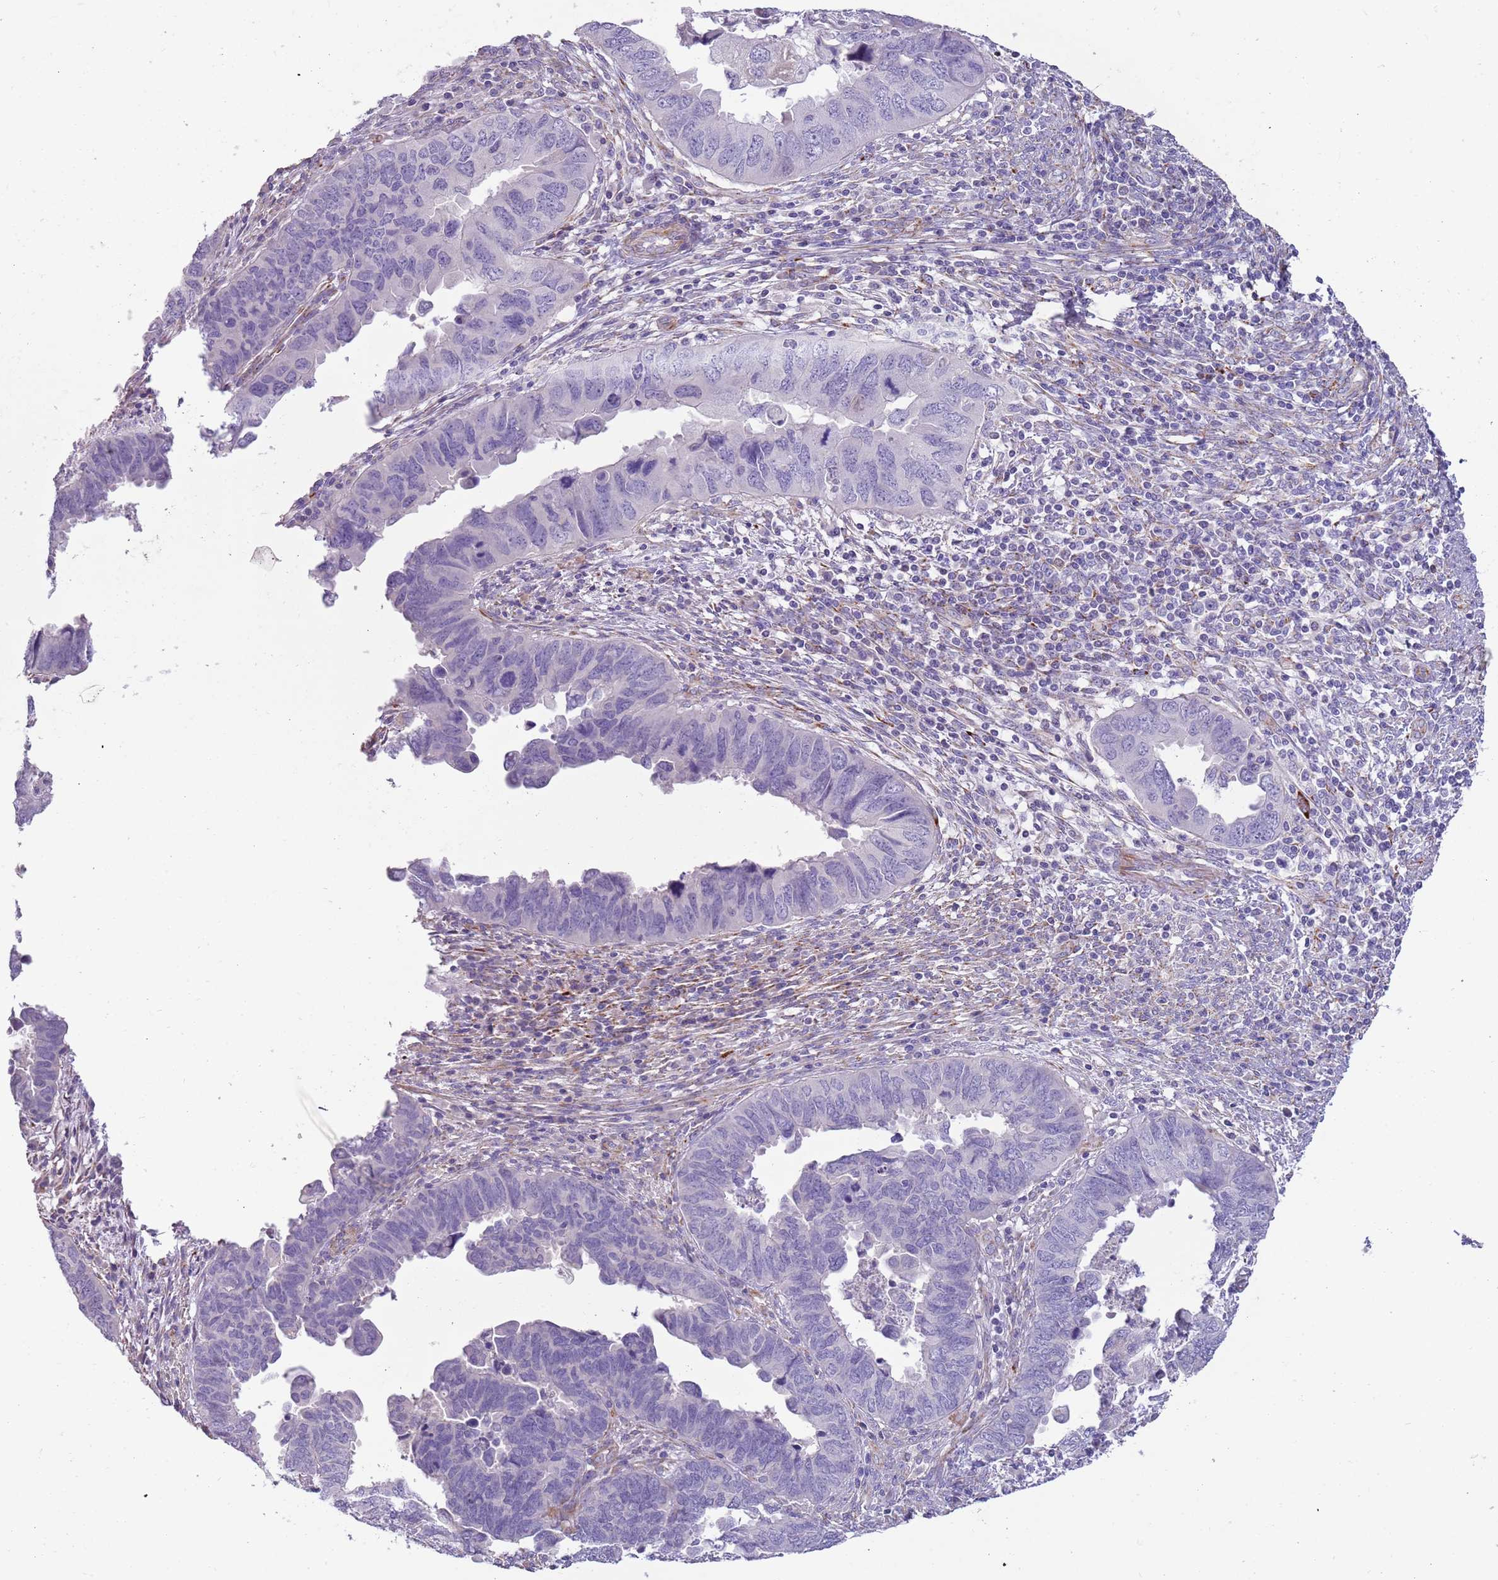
{"staining": {"intensity": "moderate", "quantity": "25%-75%", "location": "cytoplasmic/membranous"}, "tissue": "endometrial cancer", "cell_type": "Tumor cells", "image_type": "cancer", "snomed": [{"axis": "morphology", "description": "Adenocarcinoma, NOS"}, {"axis": "topography", "description": "Endometrium"}], "caption": "The immunohistochemical stain labels moderate cytoplasmic/membranous staining in tumor cells of endometrial adenocarcinoma tissue.", "gene": "RNF222", "patient": {"sex": "female", "age": 79}}